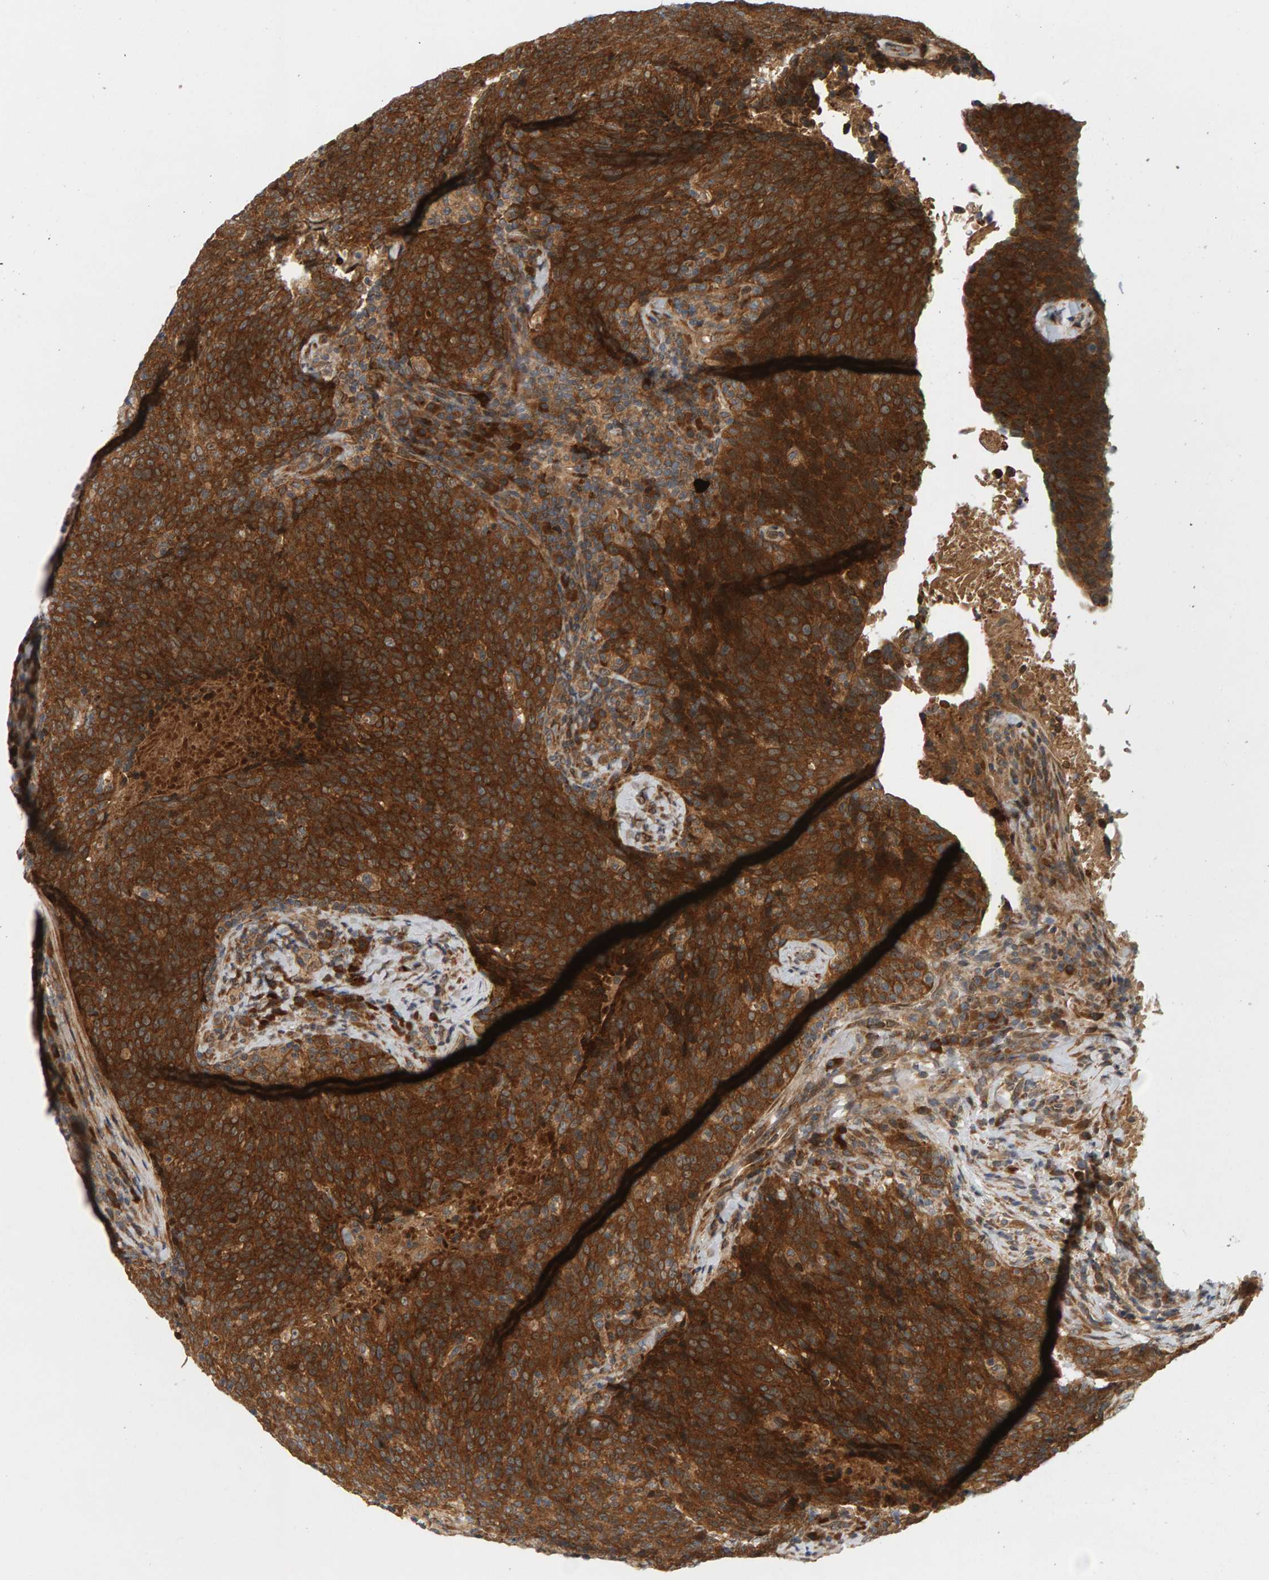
{"staining": {"intensity": "strong", "quantity": ">75%", "location": "cytoplasmic/membranous"}, "tissue": "head and neck cancer", "cell_type": "Tumor cells", "image_type": "cancer", "snomed": [{"axis": "morphology", "description": "Squamous cell carcinoma, NOS"}, {"axis": "morphology", "description": "Squamous cell carcinoma, metastatic, NOS"}, {"axis": "topography", "description": "Lymph node"}, {"axis": "topography", "description": "Head-Neck"}], "caption": "A brown stain shows strong cytoplasmic/membranous expression of a protein in human metastatic squamous cell carcinoma (head and neck) tumor cells.", "gene": "BAHCC1", "patient": {"sex": "male", "age": 62}}